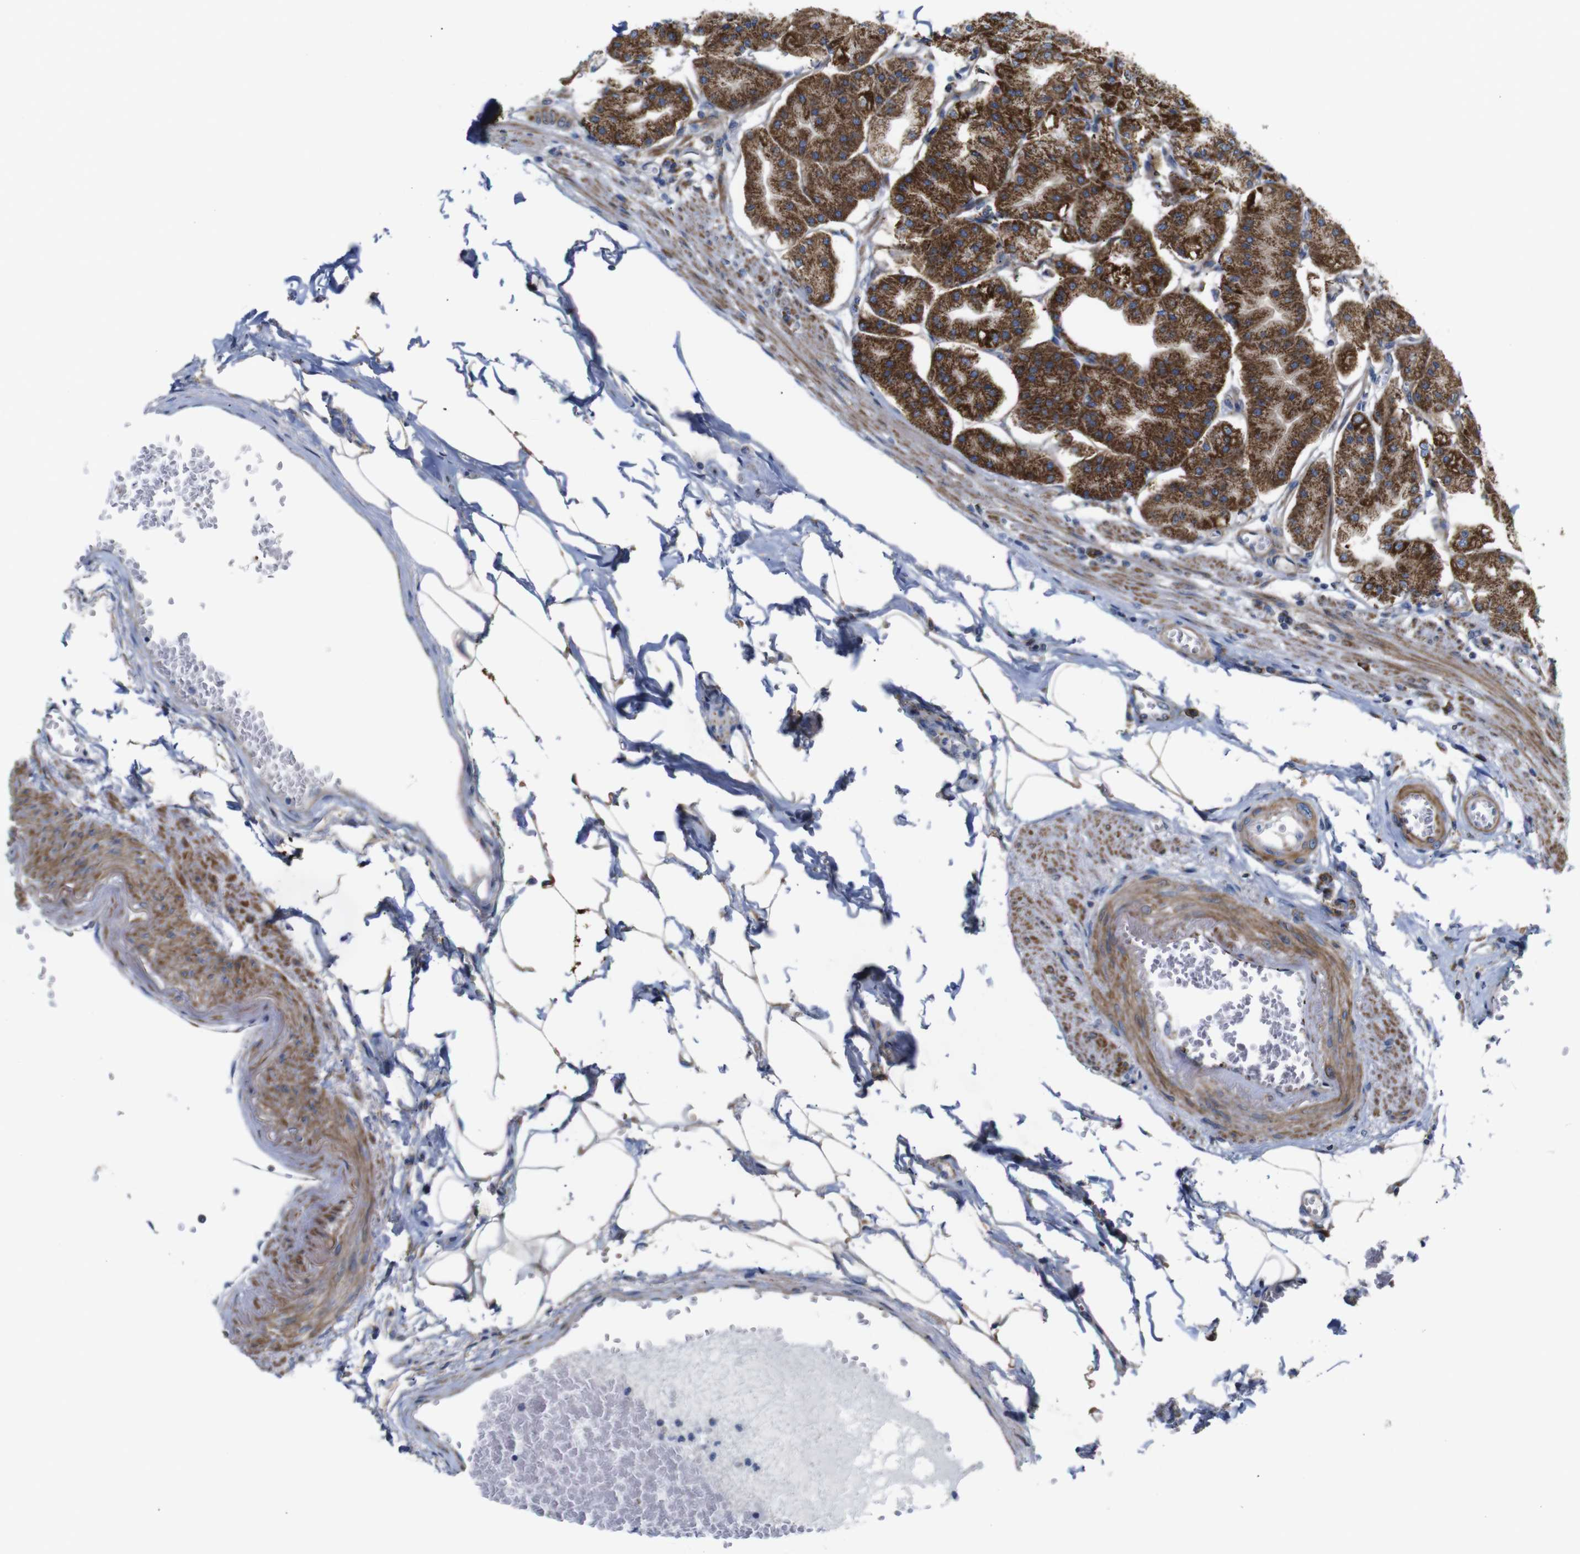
{"staining": {"intensity": "strong", "quantity": ">75%", "location": "cytoplasmic/membranous"}, "tissue": "stomach", "cell_type": "Glandular cells", "image_type": "normal", "snomed": [{"axis": "morphology", "description": "Normal tissue, NOS"}, {"axis": "topography", "description": "Stomach, lower"}], "caption": "Approximately >75% of glandular cells in benign stomach show strong cytoplasmic/membranous protein staining as visualized by brown immunohistochemical staining.", "gene": "FAM171B", "patient": {"sex": "male", "age": 71}}